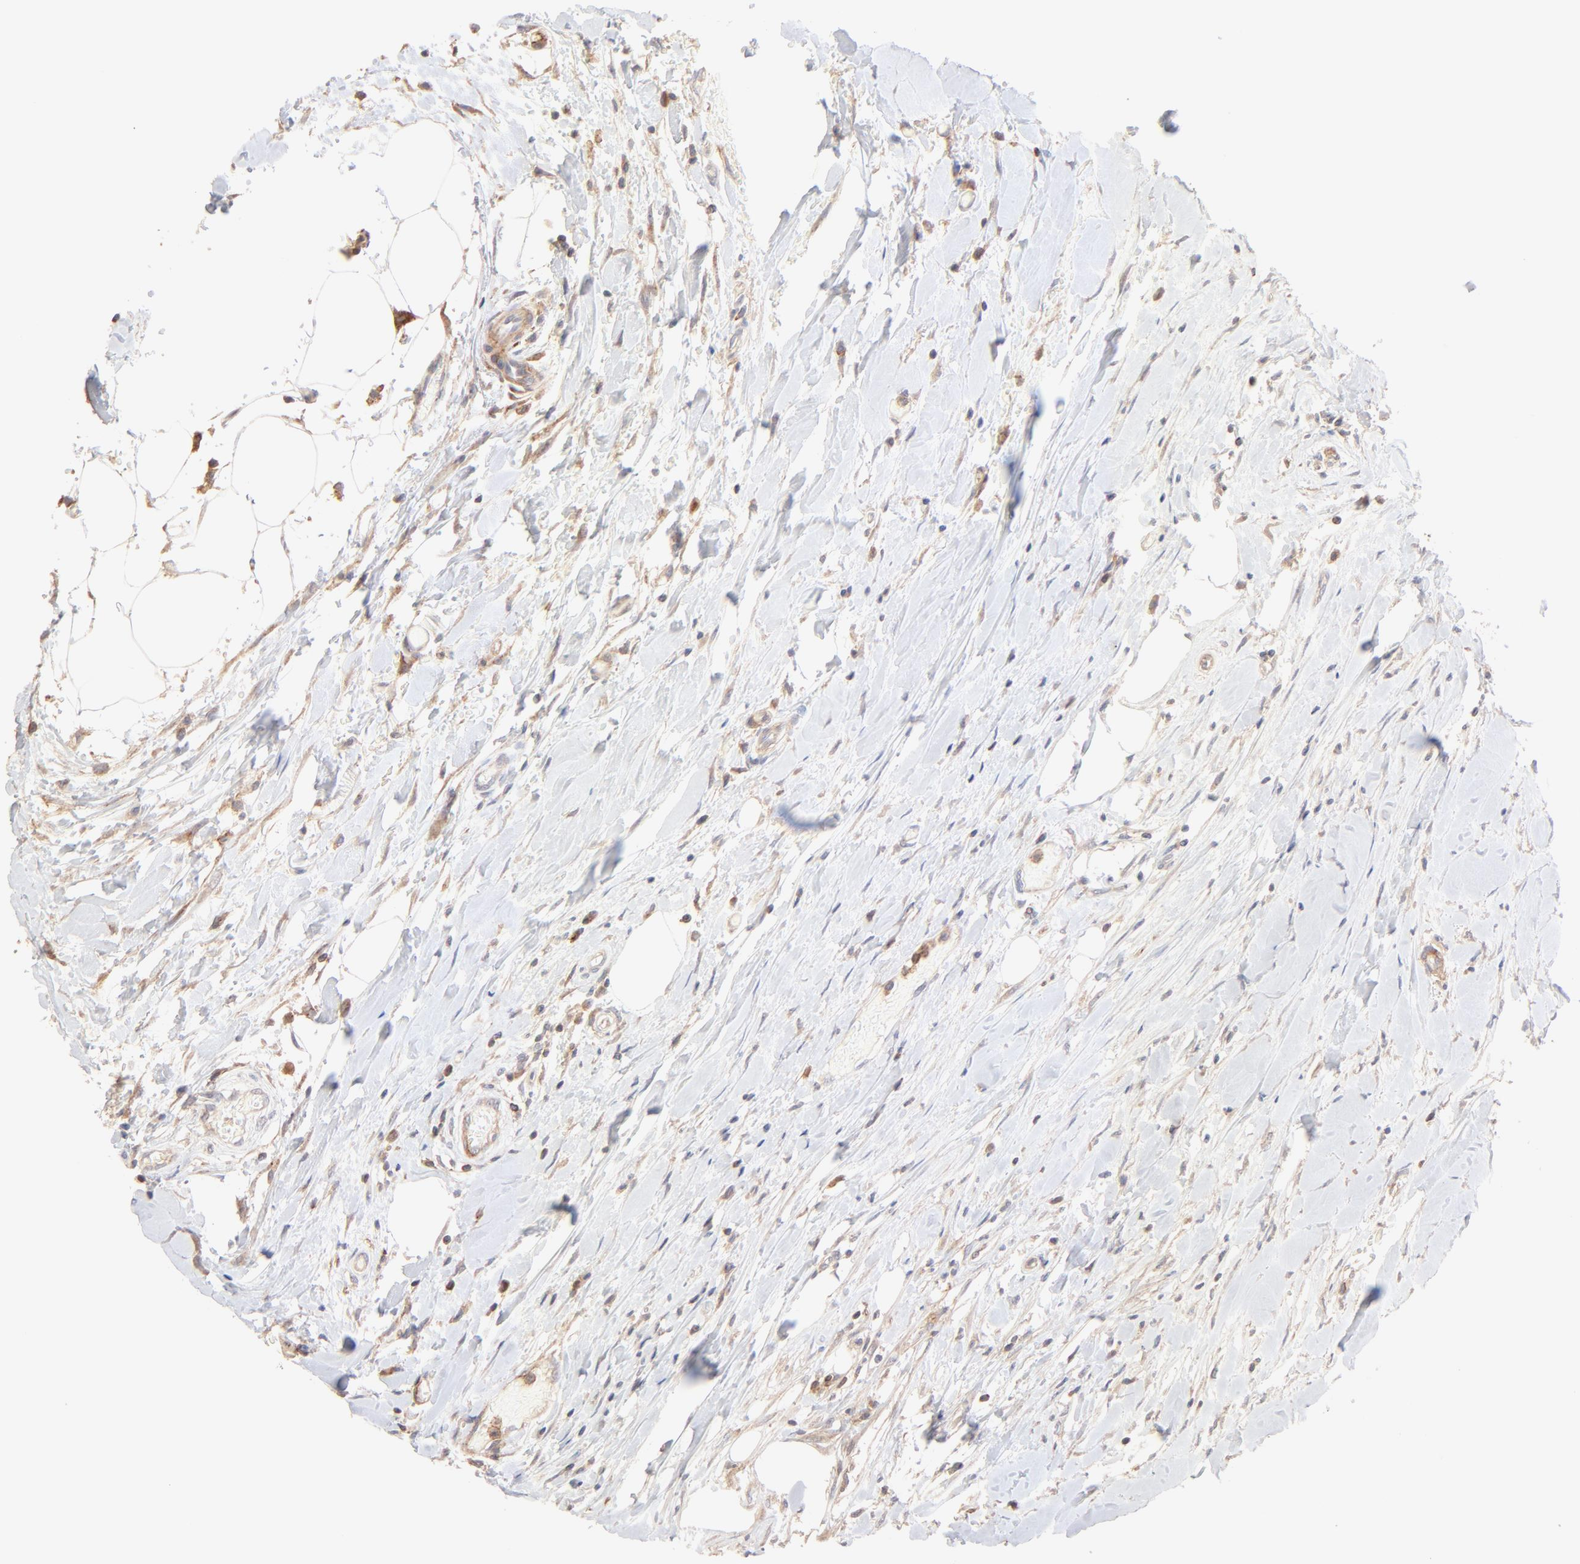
{"staining": {"intensity": "moderate", "quantity": ">75%", "location": "cytoplasmic/membranous"}, "tissue": "head and neck cancer", "cell_type": "Tumor cells", "image_type": "cancer", "snomed": [{"axis": "morphology", "description": "Neoplasm, malignant, NOS"}, {"axis": "topography", "description": "Salivary gland"}, {"axis": "topography", "description": "Head-Neck"}], "caption": "An immunohistochemistry histopathology image of neoplastic tissue is shown. Protein staining in brown highlights moderate cytoplasmic/membranous positivity in neoplasm (malignant) (head and neck) within tumor cells.", "gene": "CSPG4", "patient": {"sex": "male", "age": 43}}